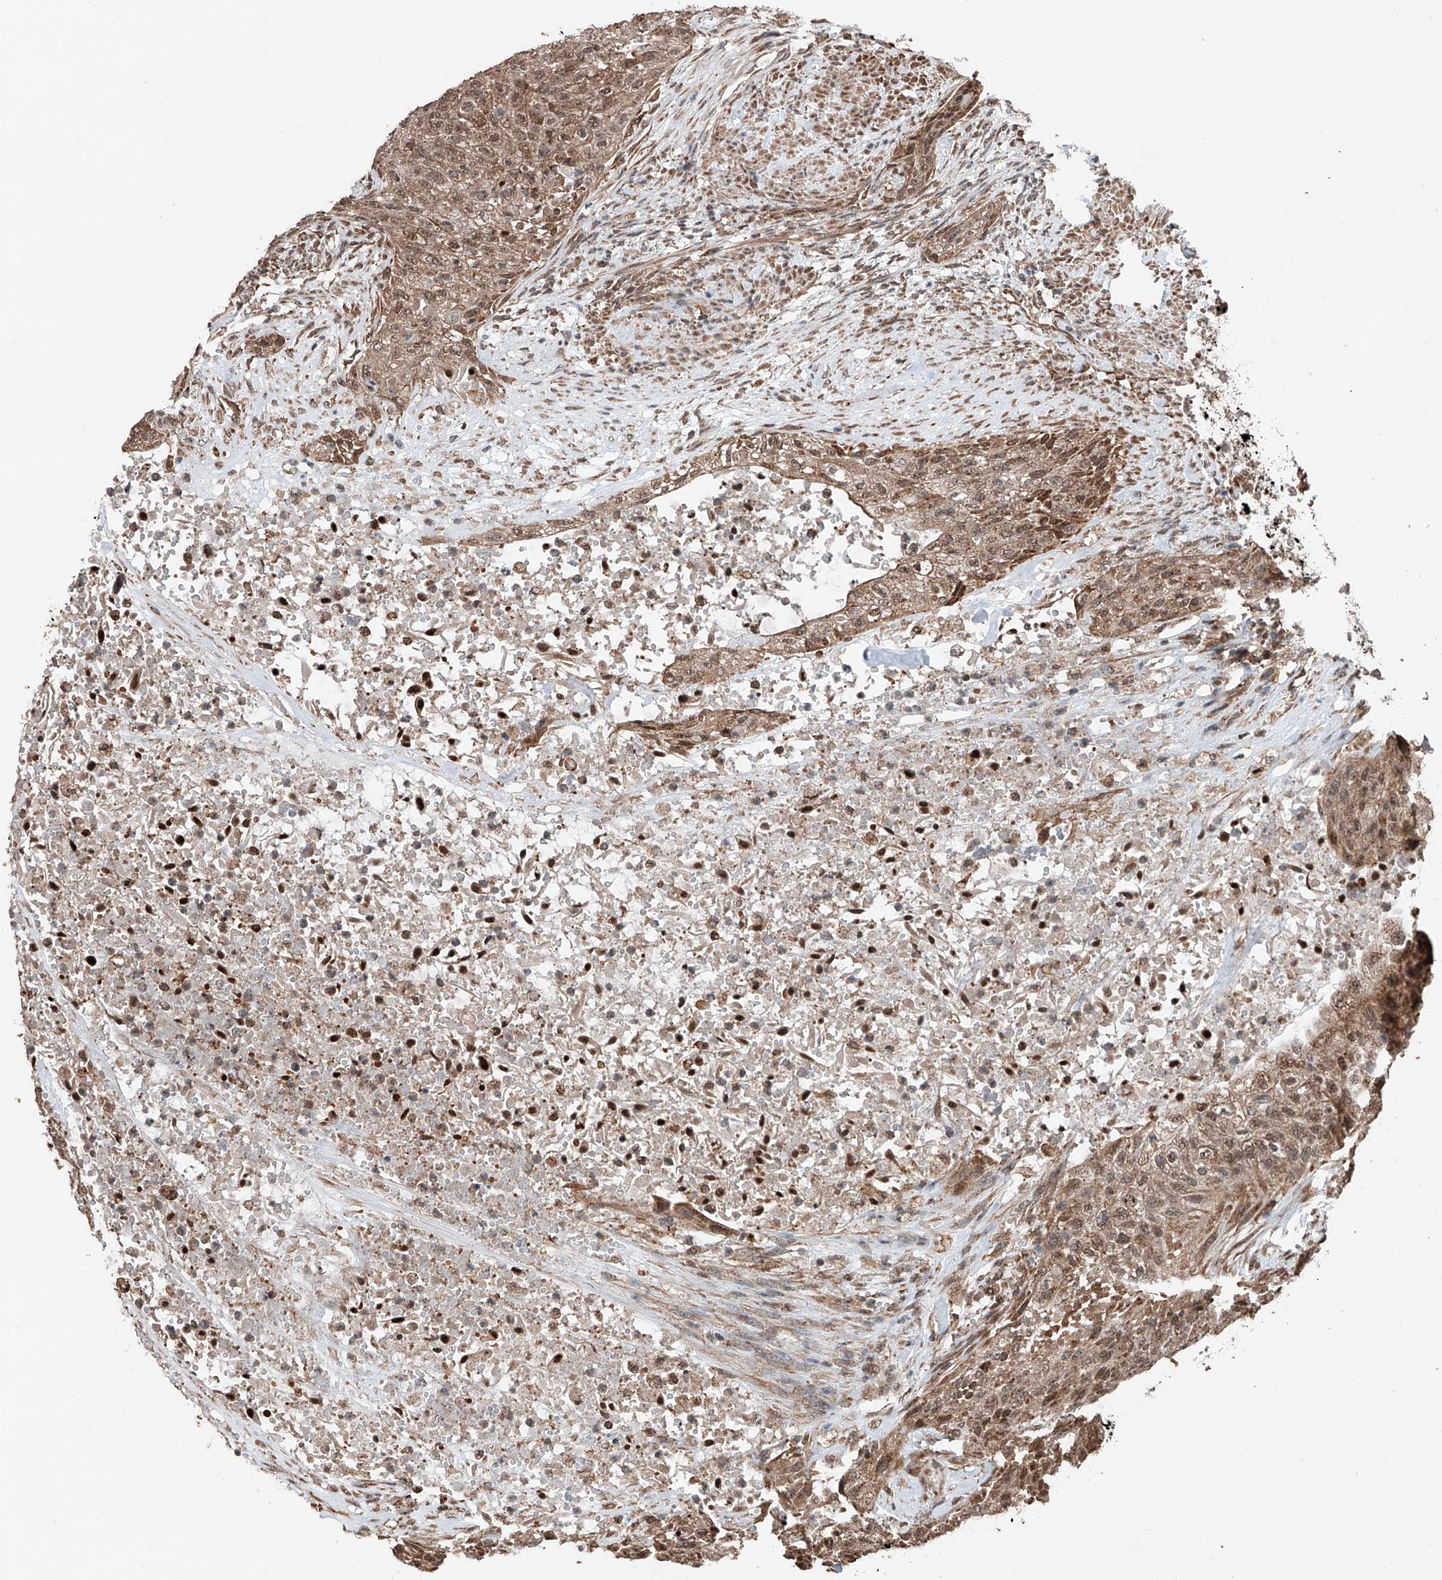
{"staining": {"intensity": "moderate", "quantity": ">75%", "location": "cytoplasmic/membranous,nuclear"}, "tissue": "urothelial cancer", "cell_type": "Tumor cells", "image_type": "cancer", "snomed": [{"axis": "morphology", "description": "Urothelial carcinoma, High grade"}, {"axis": "topography", "description": "Urinary bladder"}], "caption": "DAB immunohistochemical staining of human urothelial carcinoma (high-grade) displays moderate cytoplasmic/membranous and nuclear protein expression in approximately >75% of tumor cells.", "gene": "ZNF445", "patient": {"sex": "male", "age": 35}}